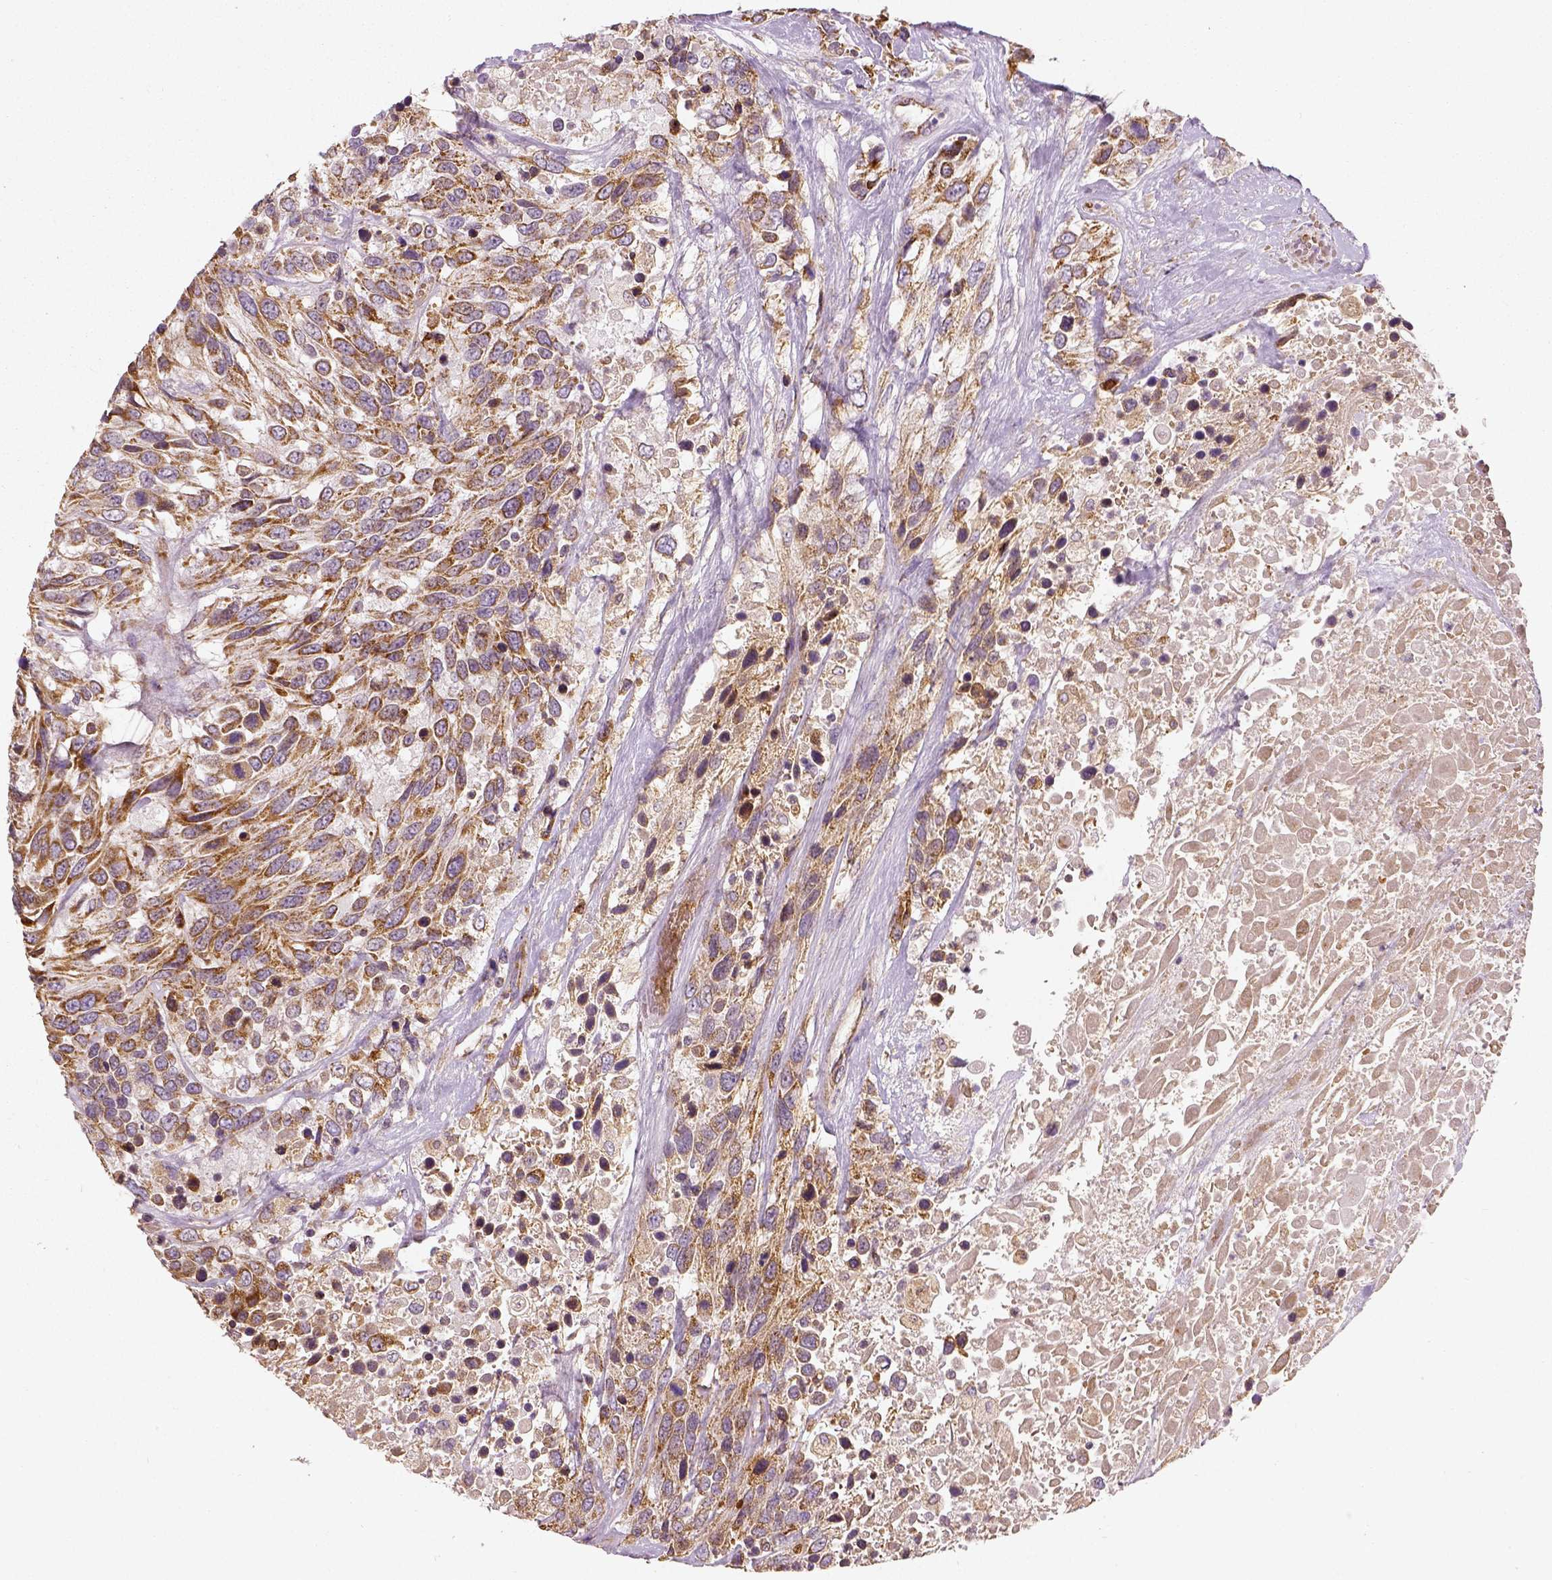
{"staining": {"intensity": "moderate", "quantity": ">75%", "location": "cytoplasmic/membranous"}, "tissue": "urothelial cancer", "cell_type": "Tumor cells", "image_type": "cancer", "snomed": [{"axis": "morphology", "description": "Urothelial carcinoma, High grade"}, {"axis": "topography", "description": "Urinary bladder"}], "caption": "The immunohistochemical stain labels moderate cytoplasmic/membranous expression in tumor cells of urothelial cancer tissue.", "gene": "PGAM5", "patient": {"sex": "female", "age": 70}}